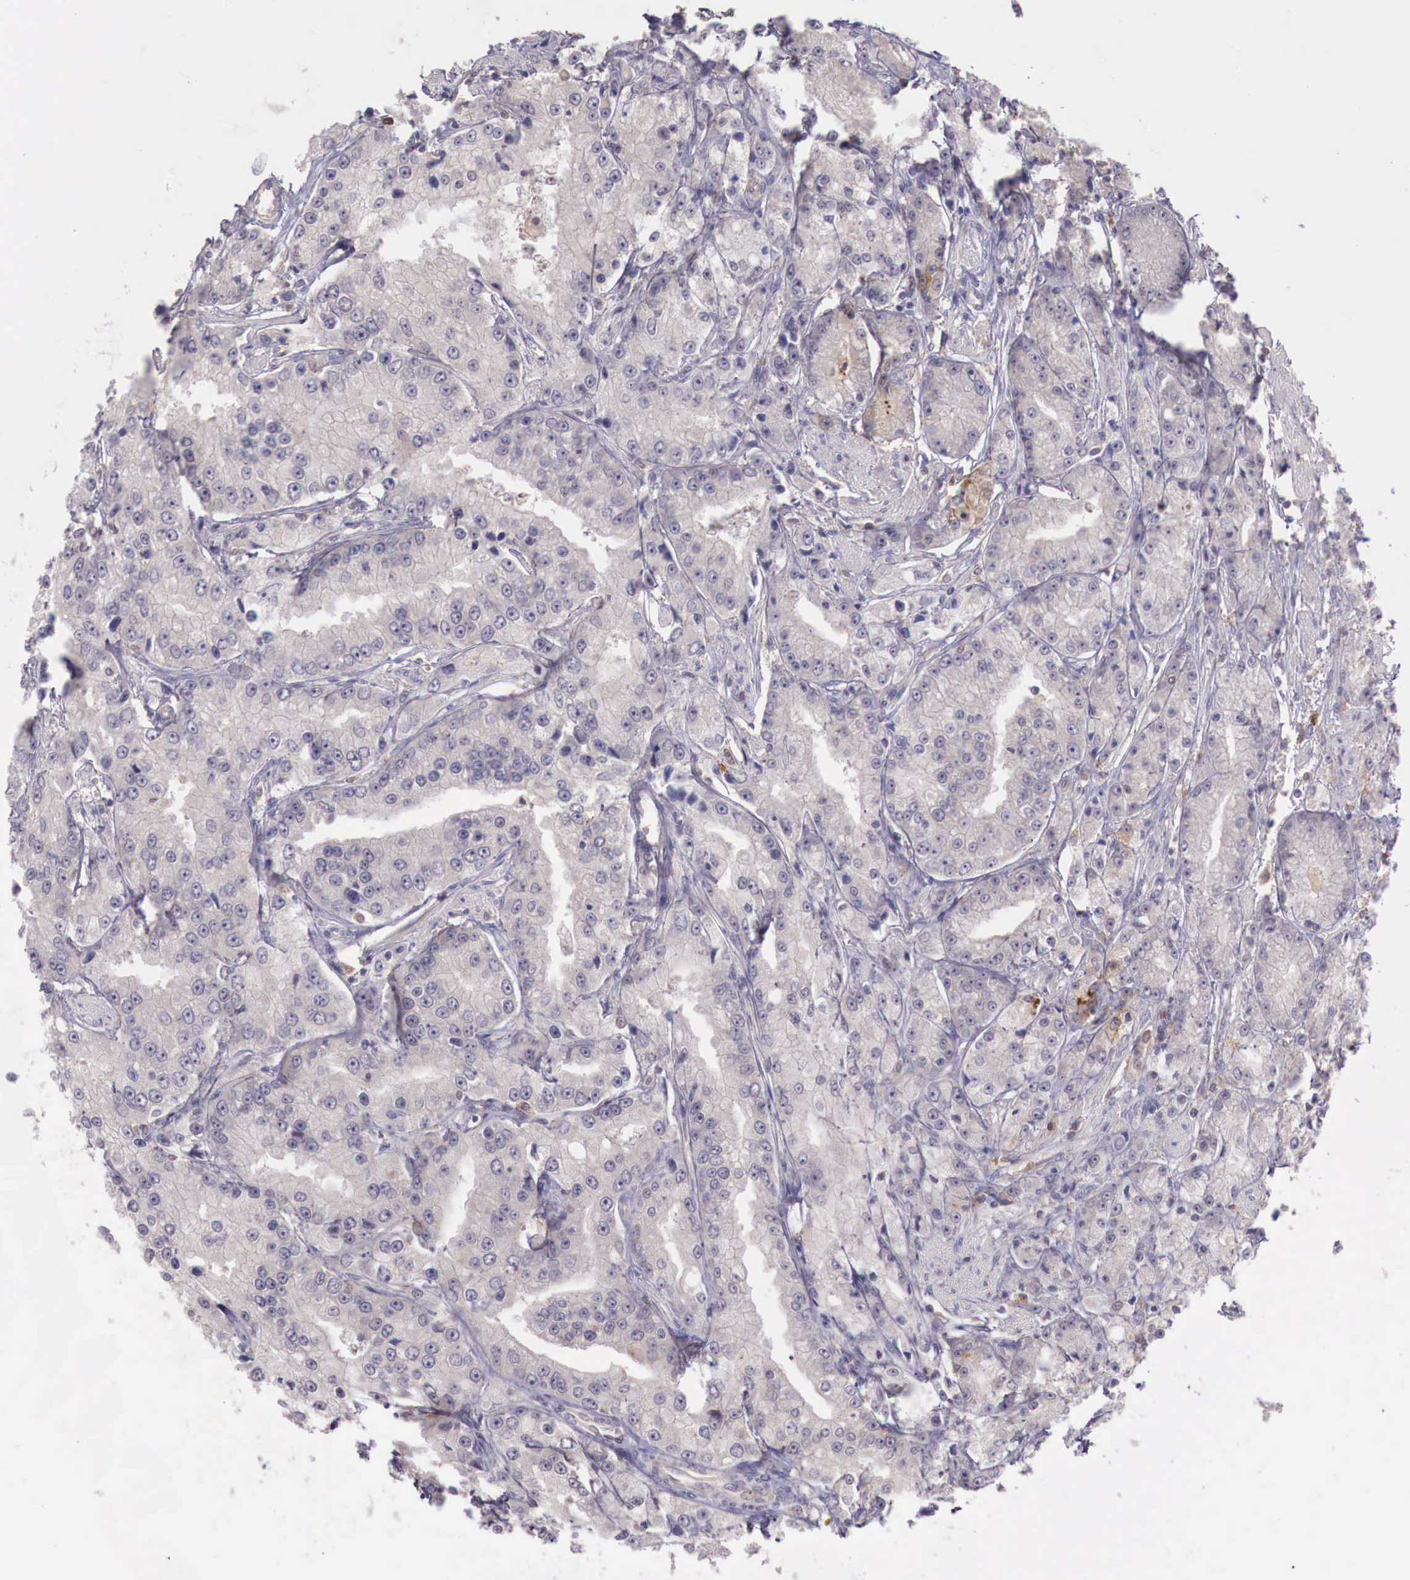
{"staining": {"intensity": "negative", "quantity": "none", "location": "none"}, "tissue": "prostate cancer", "cell_type": "Tumor cells", "image_type": "cancer", "snomed": [{"axis": "morphology", "description": "Adenocarcinoma, Medium grade"}, {"axis": "topography", "description": "Prostate"}], "caption": "The immunohistochemistry histopathology image has no significant positivity in tumor cells of prostate cancer tissue.", "gene": "GAB2", "patient": {"sex": "male", "age": 72}}